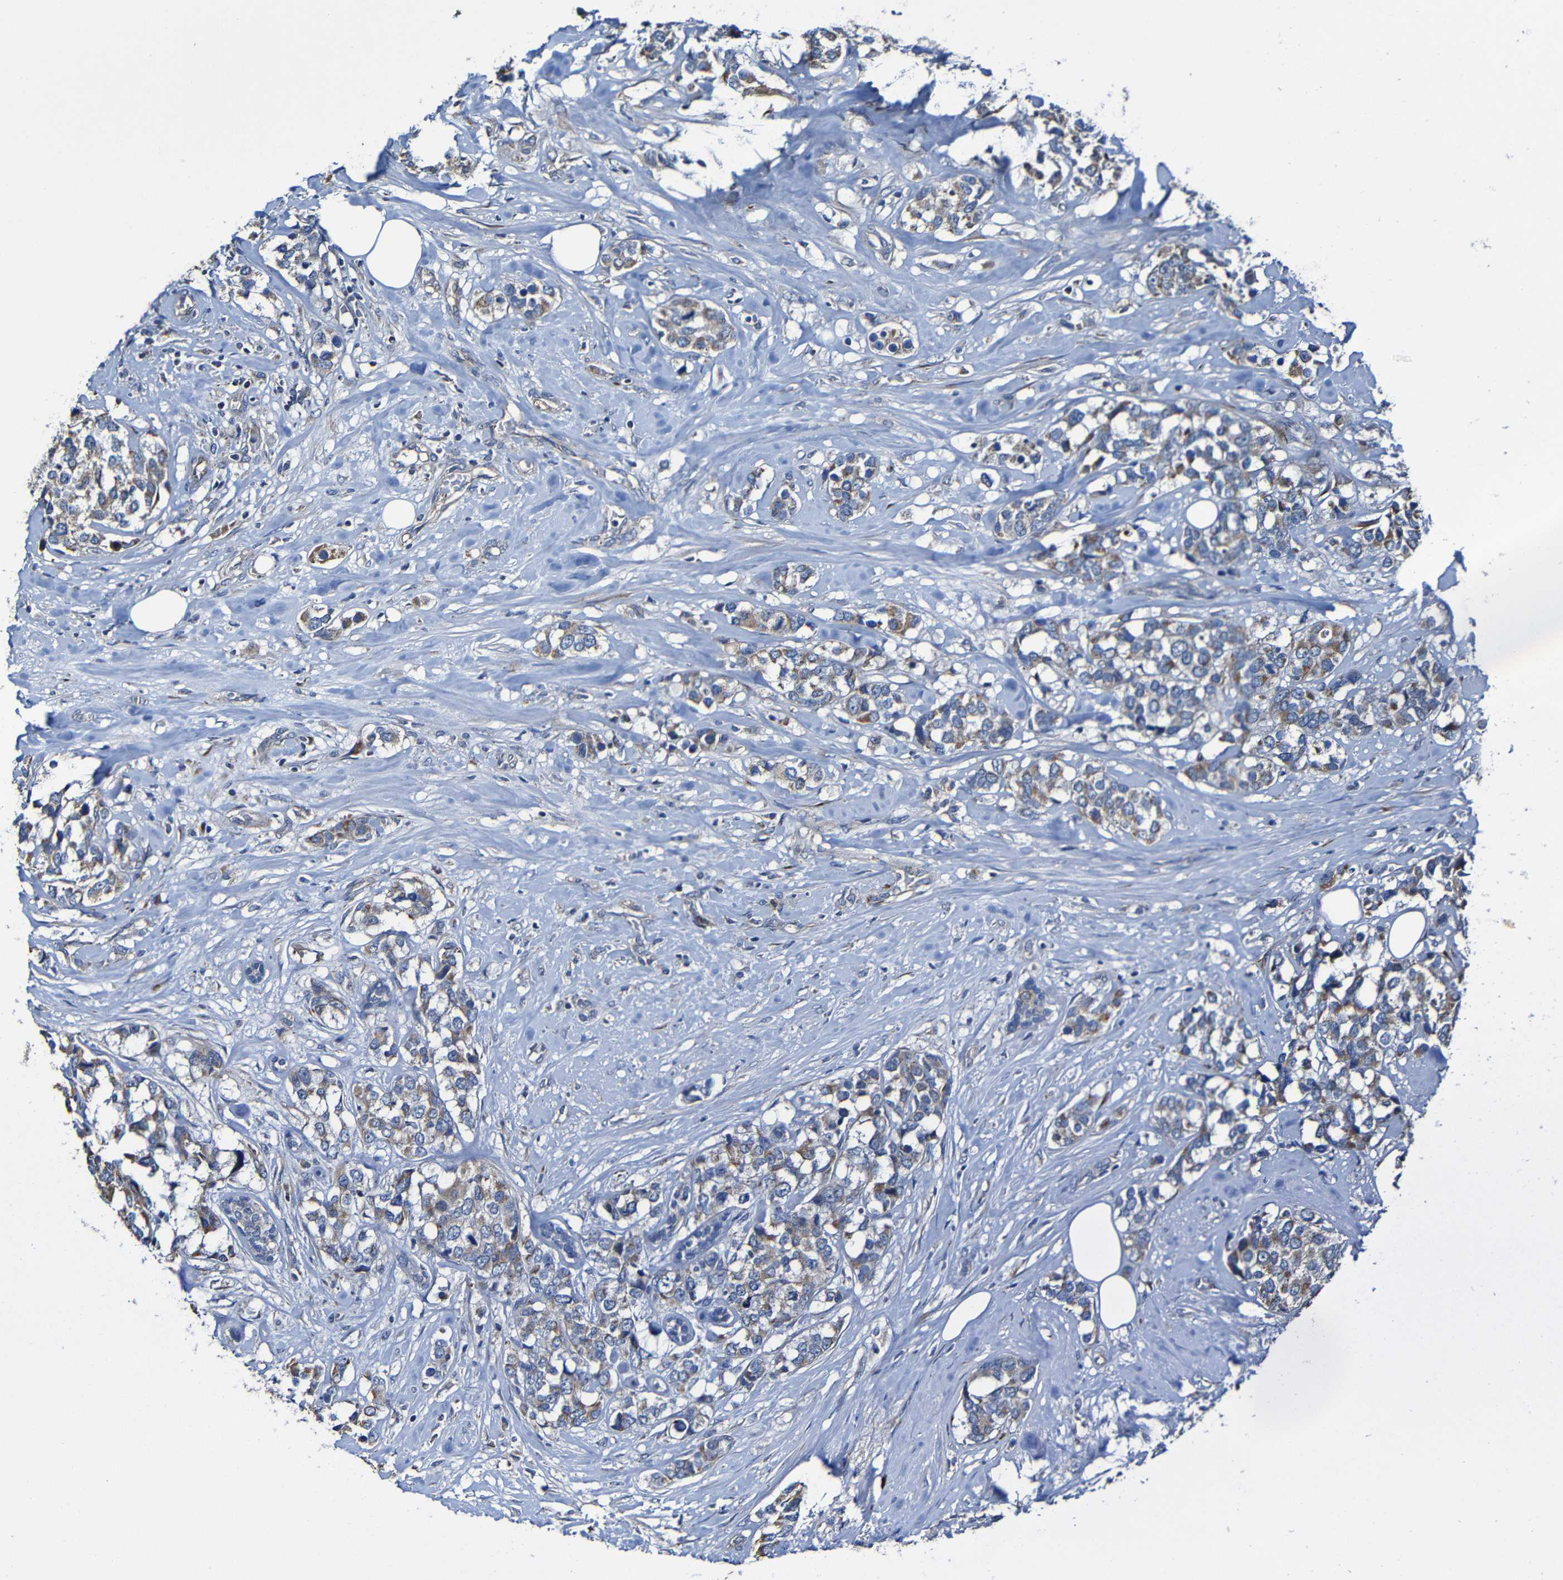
{"staining": {"intensity": "moderate", "quantity": ">75%", "location": "cytoplasmic/membranous"}, "tissue": "breast cancer", "cell_type": "Tumor cells", "image_type": "cancer", "snomed": [{"axis": "morphology", "description": "Lobular carcinoma"}, {"axis": "topography", "description": "Breast"}], "caption": "Immunohistochemistry (IHC) micrograph of human lobular carcinoma (breast) stained for a protein (brown), which shows medium levels of moderate cytoplasmic/membranous positivity in about >75% of tumor cells.", "gene": "ADAM15", "patient": {"sex": "female", "age": 59}}